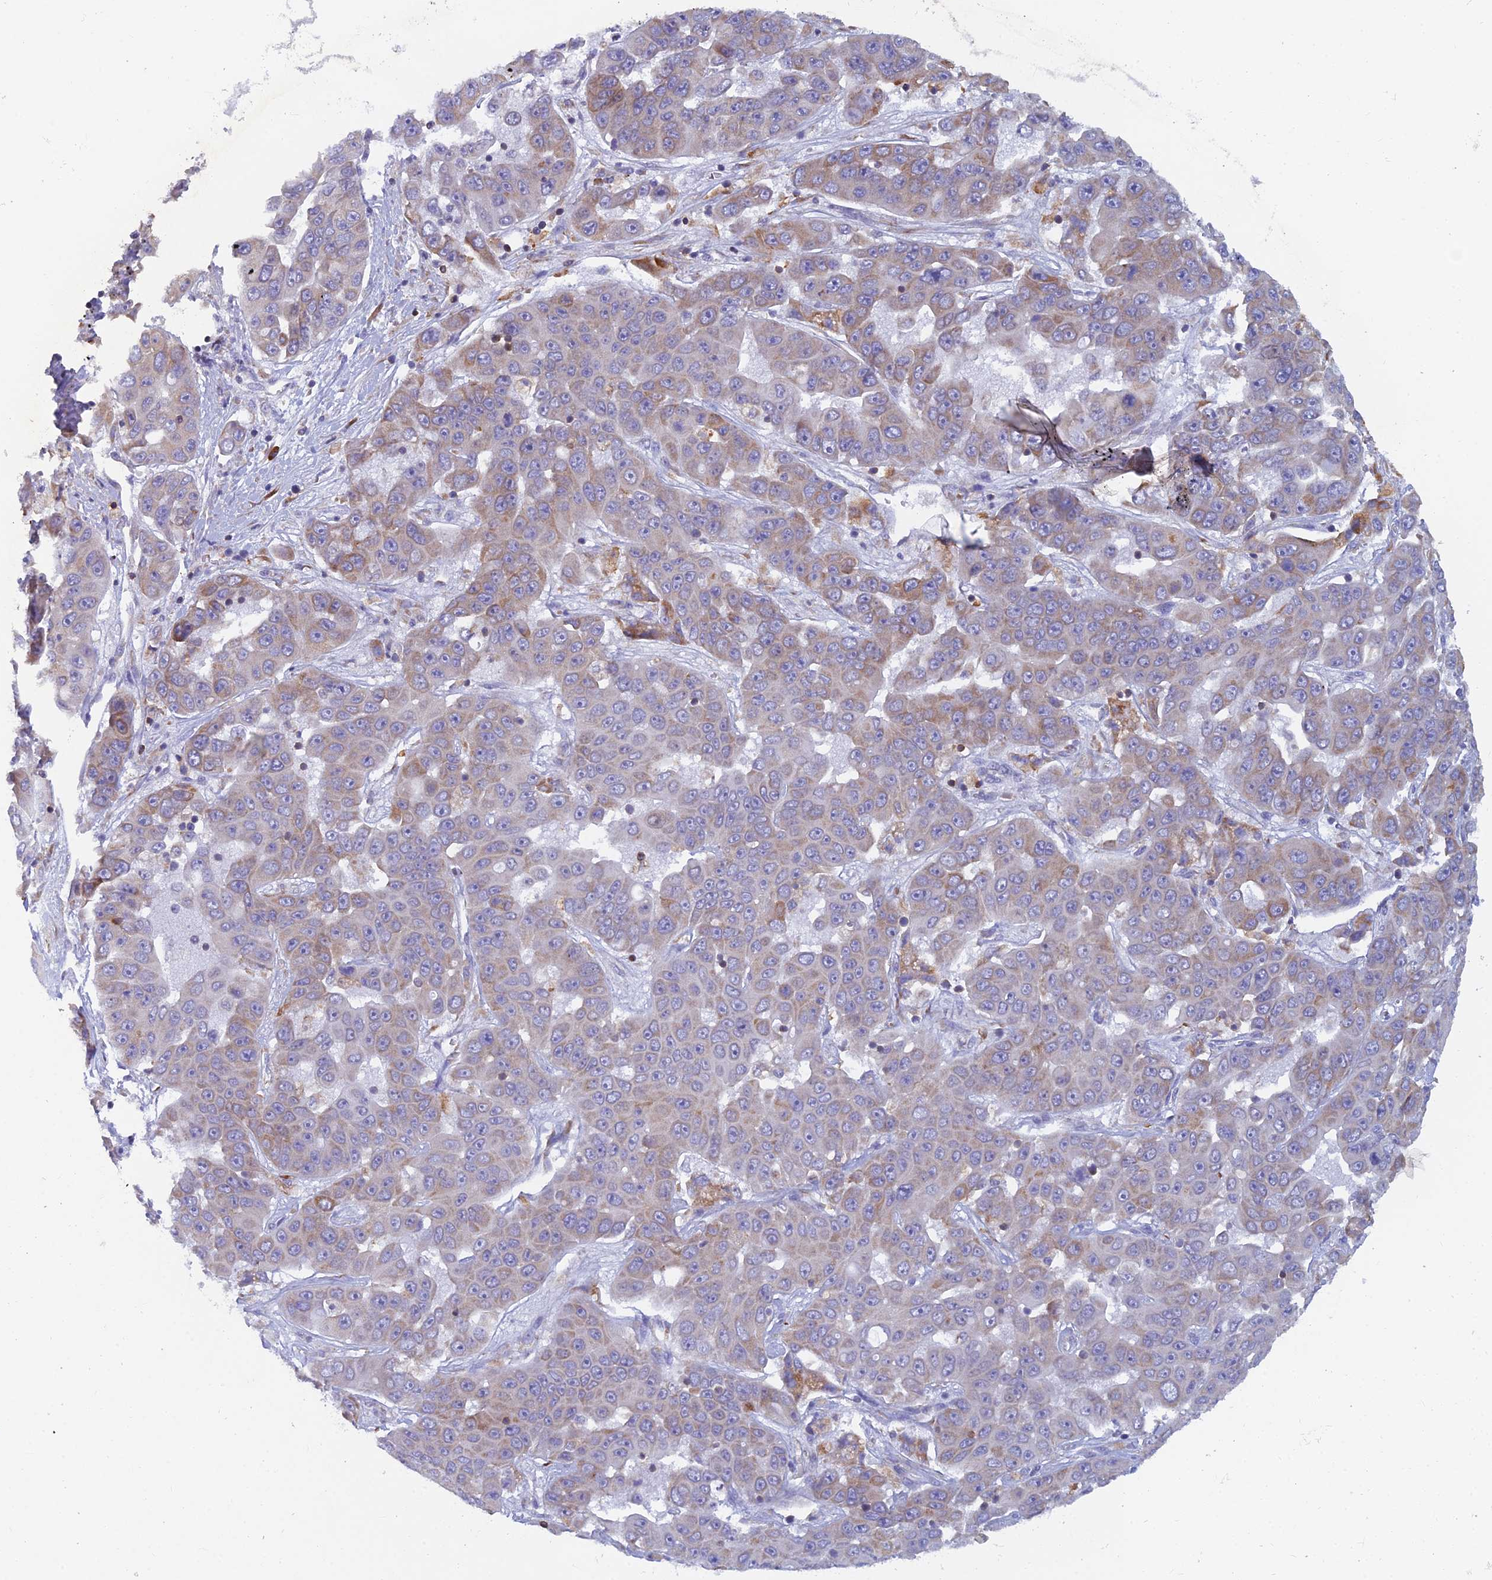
{"staining": {"intensity": "weak", "quantity": "25%-75%", "location": "cytoplasmic/membranous"}, "tissue": "liver cancer", "cell_type": "Tumor cells", "image_type": "cancer", "snomed": [{"axis": "morphology", "description": "Cholangiocarcinoma"}, {"axis": "topography", "description": "Liver"}], "caption": "Immunohistochemistry (IHC) of human liver cholangiocarcinoma demonstrates low levels of weak cytoplasmic/membranous staining in about 25%-75% of tumor cells.", "gene": "ABI3BP", "patient": {"sex": "female", "age": 52}}